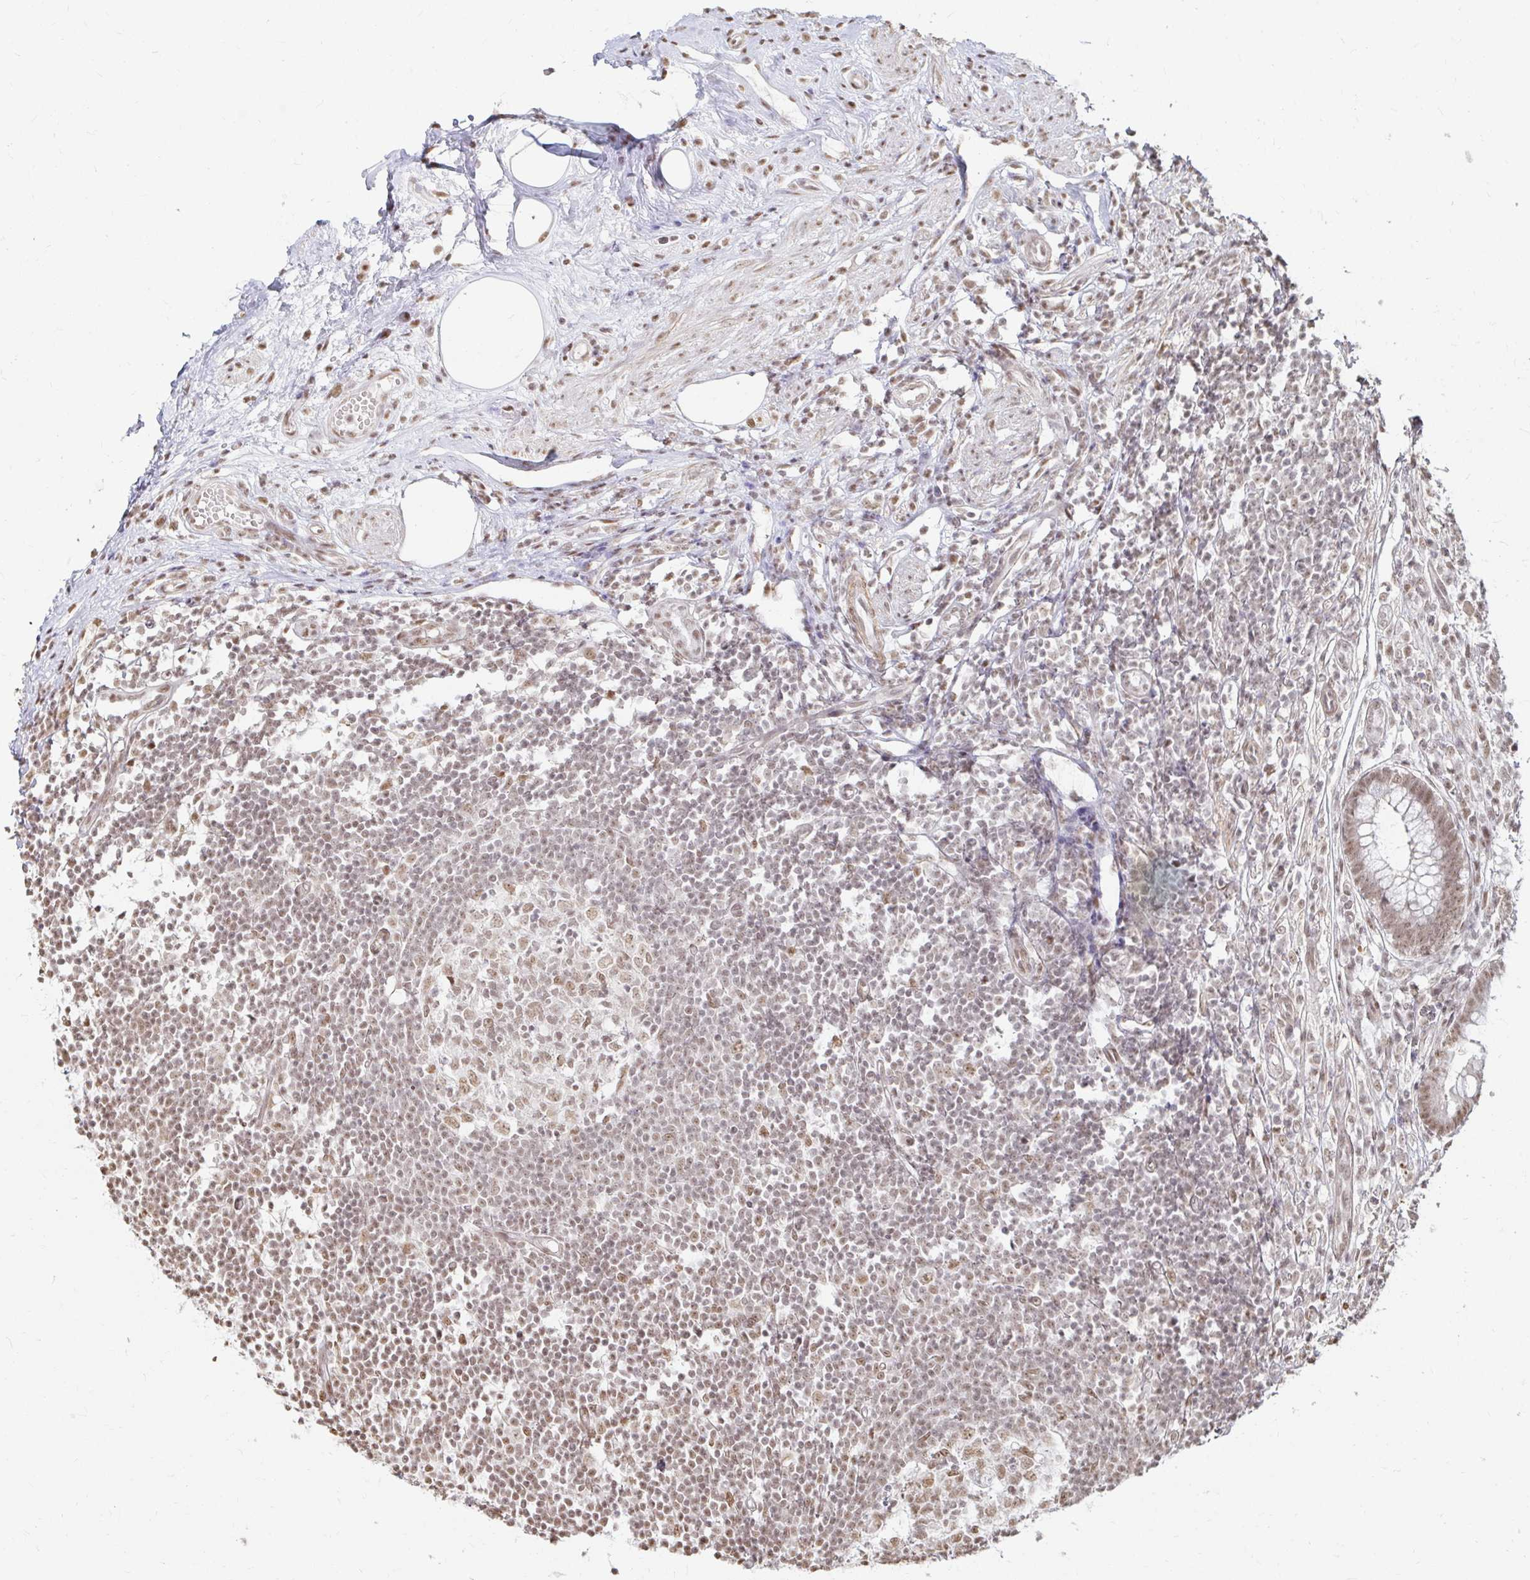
{"staining": {"intensity": "moderate", "quantity": ">75%", "location": "nuclear"}, "tissue": "appendix", "cell_type": "Glandular cells", "image_type": "normal", "snomed": [{"axis": "morphology", "description": "Normal tissue, NOS"}, {"axis": "topography", "description": "Appendix"}], "caption": "Brown immunohistochemical staining in unremarkable appendix displays moderate nuclear staining in approximately >75% of glandular cells. (Stains: DAB in brown, nuclei in blue, Microscopy: brightfield microscopy at high magnification).", "gene": "HNRNPU", "patient": {"sex": "female", "age": 56}}